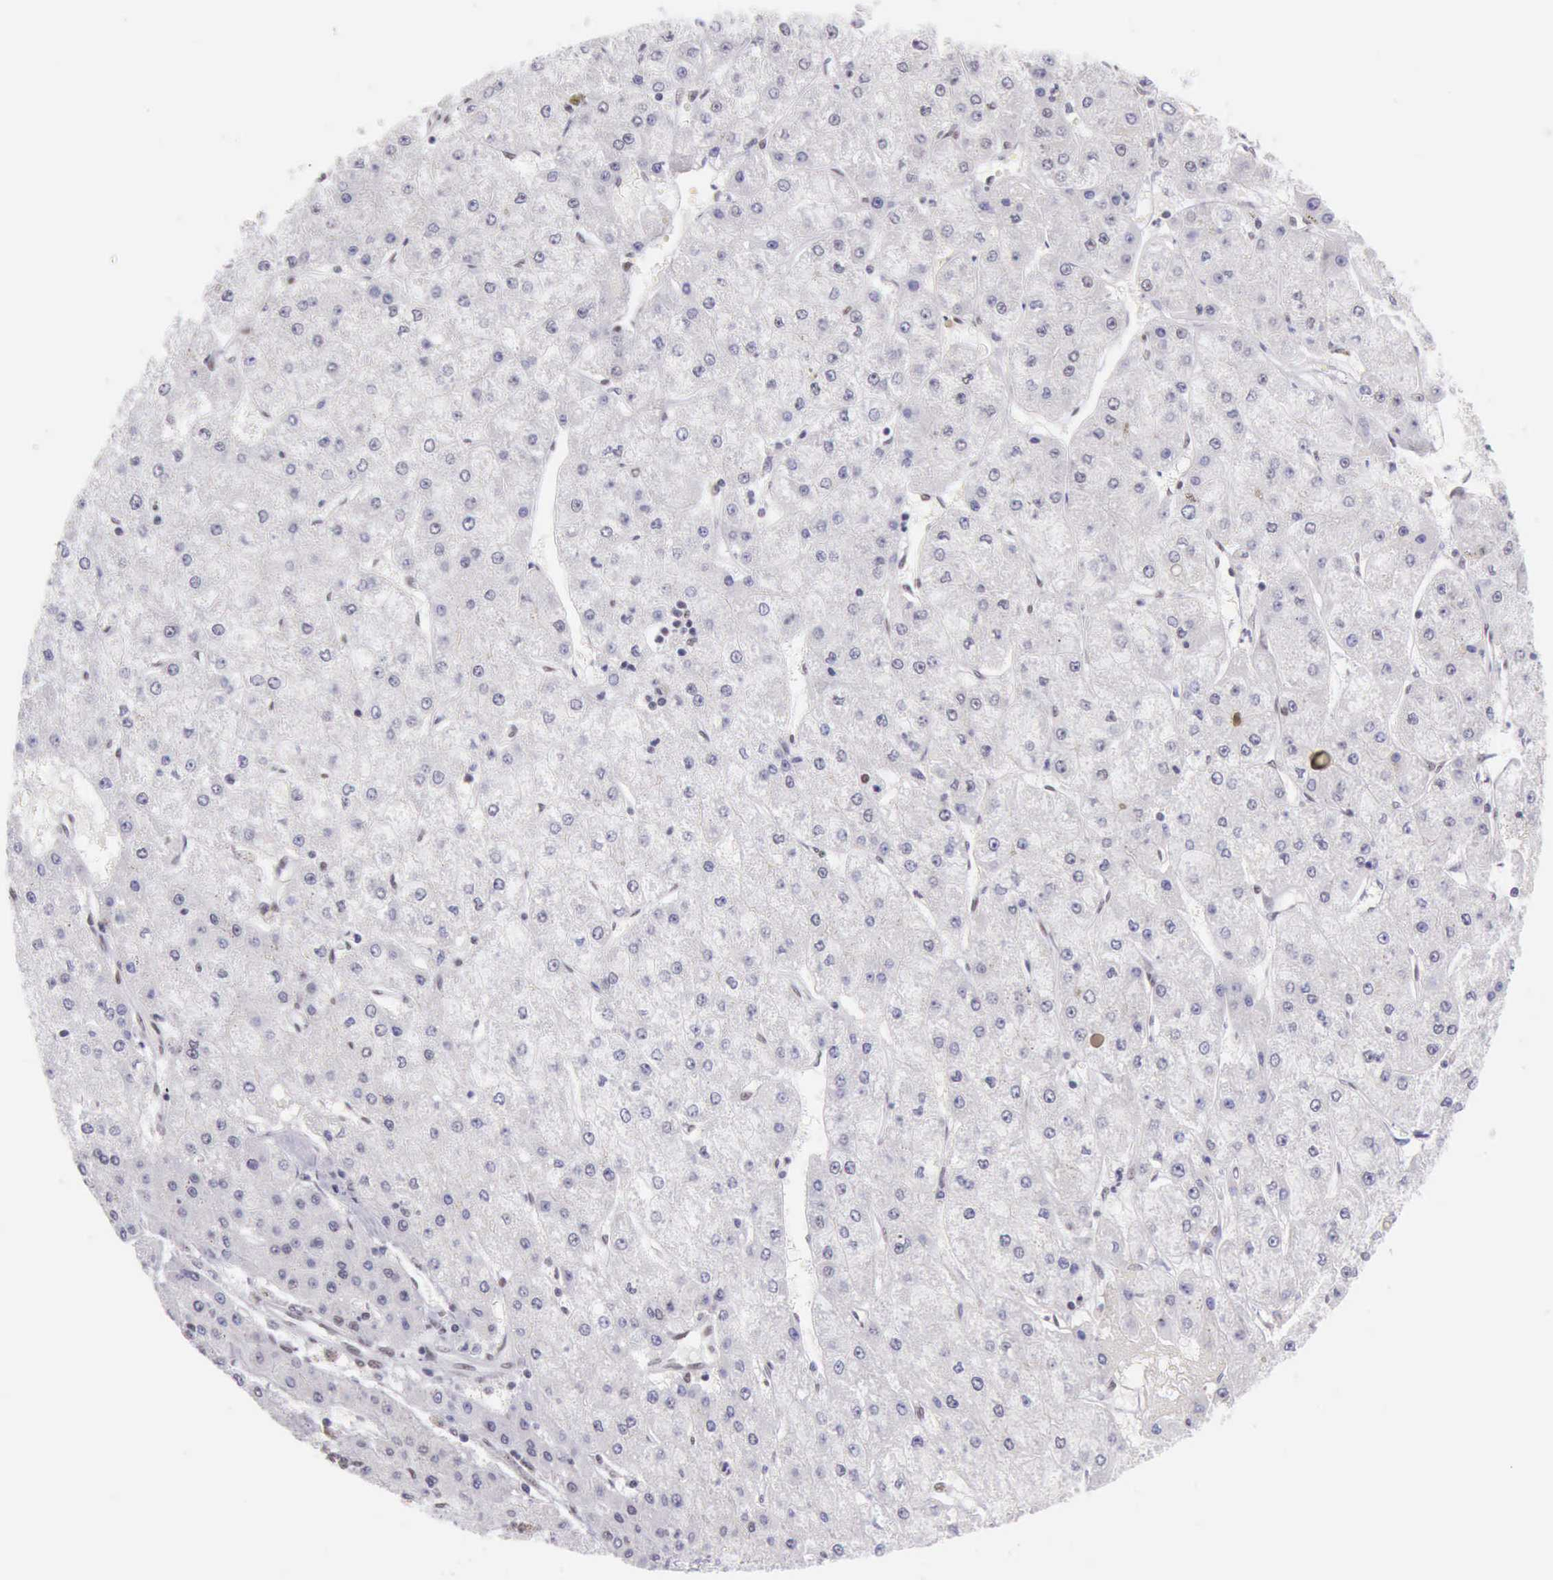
{"staining": {"intensity": "negative", "quantity": "none", "location": "none"}, "tissue": "liver cancer", "cell_type": "Tumor cells", "image_type": "cancer", "snomed": [{"axis": "morphology", "description": "Carcinoma, Hepatocellular, NOS"}, {"axis": "topography", "description": "Liver"}], "caption": "Photomicrograph shows no significant protein staining in tumor cells of liver cancer.", "gene": "EP300", "patient": {"sex": "female", "age": 52}}